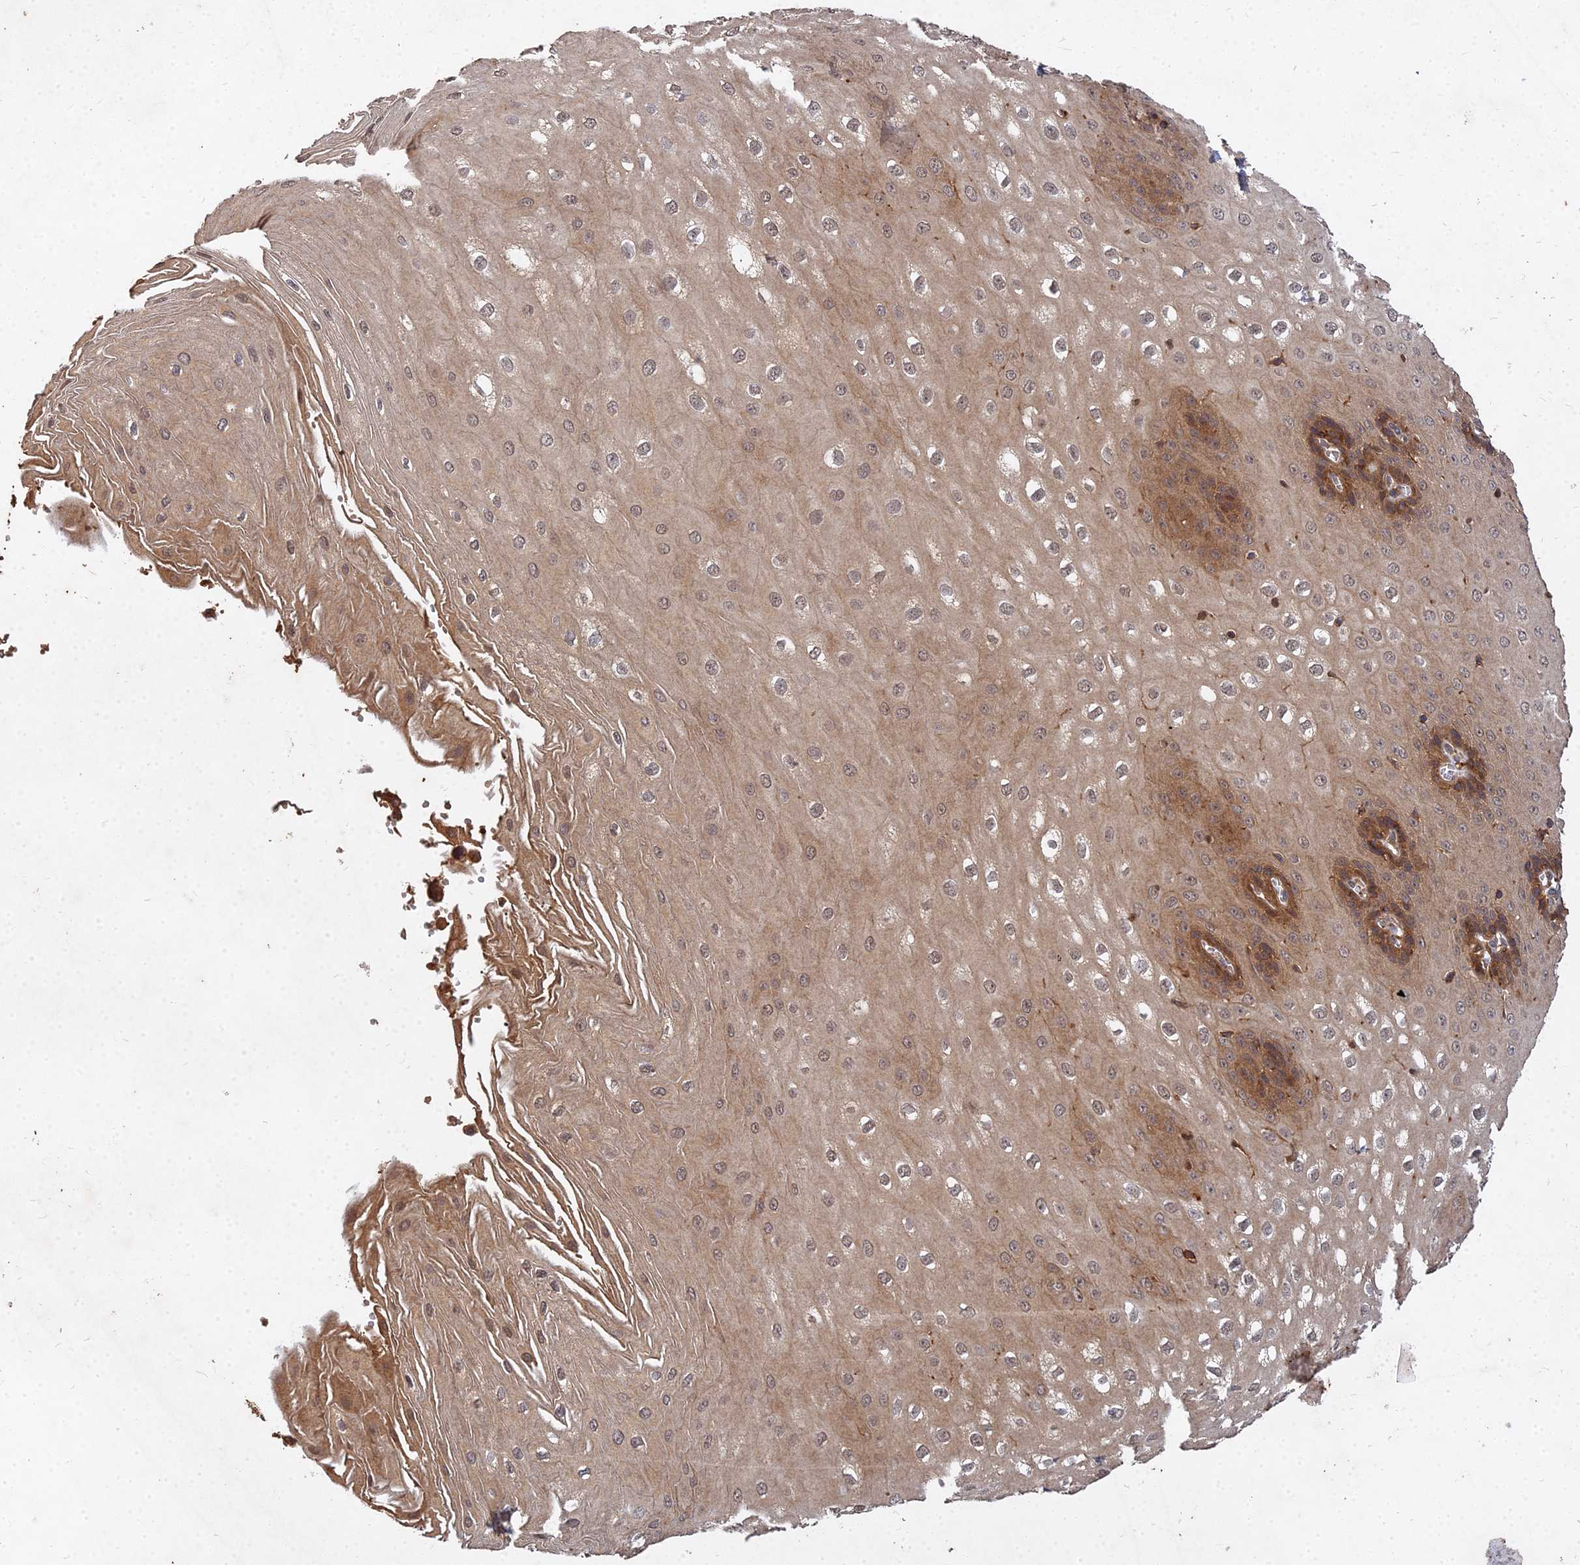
{"staining": {"intensity": "moderate", "quantity": ">75%", "location": "cytoplasmic/membranous"}, "tissue": "esophagus", "cell_type": "Squamous epithelial cells", "image_type": "normal", "snomed": [{"axis": "morphology", "description": "Normal tissue, NOS"}, {"axis": "topography", "description": "Esophagus"}], "caption": "IHC histopathology image of benign esophagus: human esophagus stained using immunohistochemistry shows medium levels of moderate protein expression localized specifically in the cytoplasmic/membranous of squamous epithelial cells, appearing as a cytoplasmic/membranous brown color.", "gene": "UBE2W", "patient": {"sex": "male", "age": 60}}